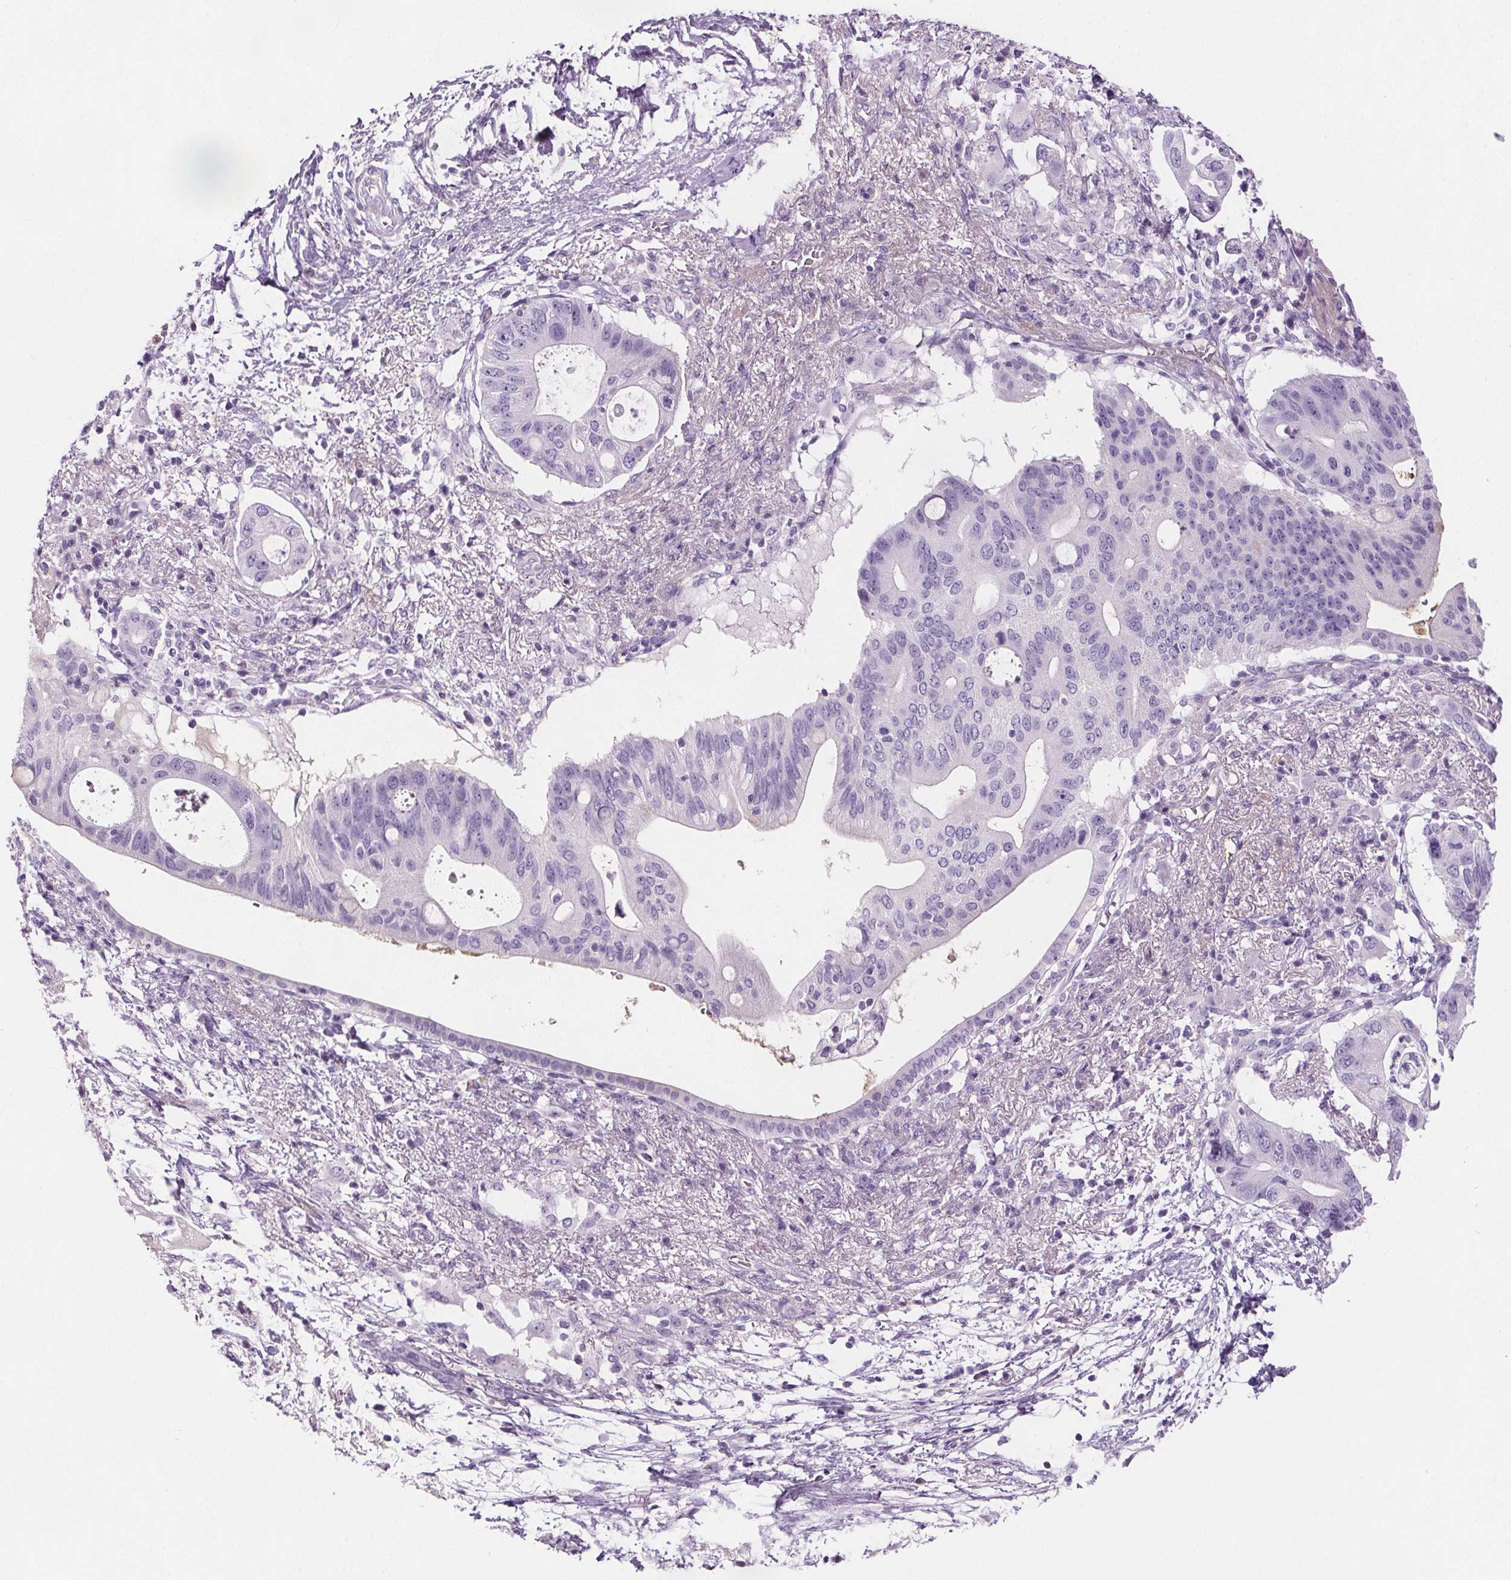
{"staining": {"intensity": "negative", "quantity": "none", "location": "none"}, "tissue": "pancreatic cancer", "cell_type": "Tumor cells", "image_type": "cancer", "snomed": [{"axis": "morphology", "description": "Adenocarcinoma, NOS"}, {"axis": "topography", "description": "Pancreas"}], "caption": "Immunohistochemical staining of human pancreatic adenocarcinoma demonstrates no significant staining in tumor cells. (DAB immunohistochemistry (IHC) with hematoxylin counter stain).", "gene": "CD5L", "patient": {"sex": "female", "age": 72}}